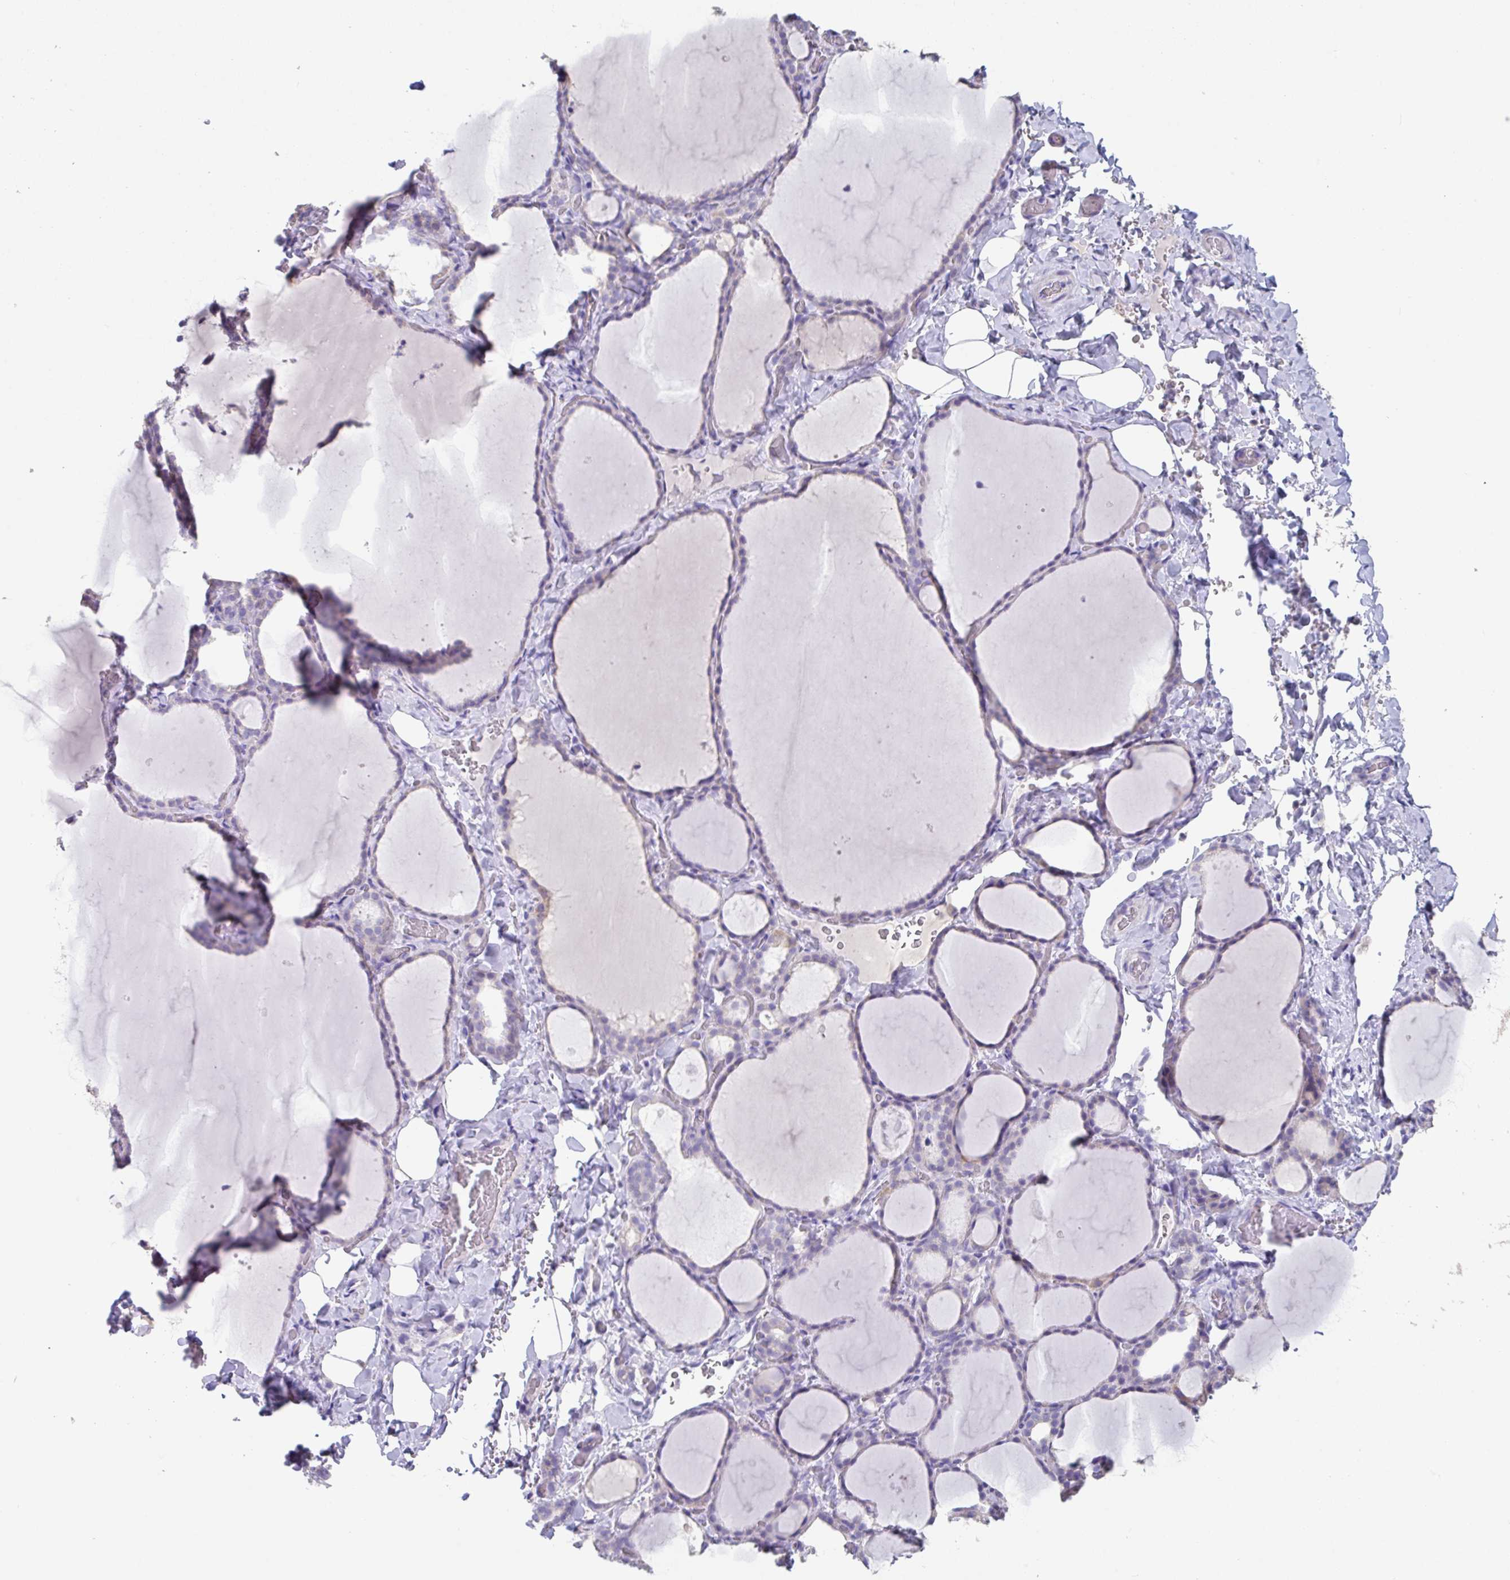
{"staining": {"intensity": "negative", "quantity": "none", "location": "none"}, "tissue": "thyroid gland", "cell_type": "Glandular cells", "image_type": "normal", "snomed": [{"axis": "morphology", "description": "Normal tissue, NOS"}, {"axis": "topography", "description": "Thyroid gland"}], "caption": "There is no significant positivity in glandular cells of thyroid gland. (Stains: DAB (3,3'-diaminobenzidine) IHC with hematoxylin counter stain, Microscopy: brightfield microscopy at high magnification).", "gene": "SLC44A4", "patient": {"sex": "female", "age": 22}}